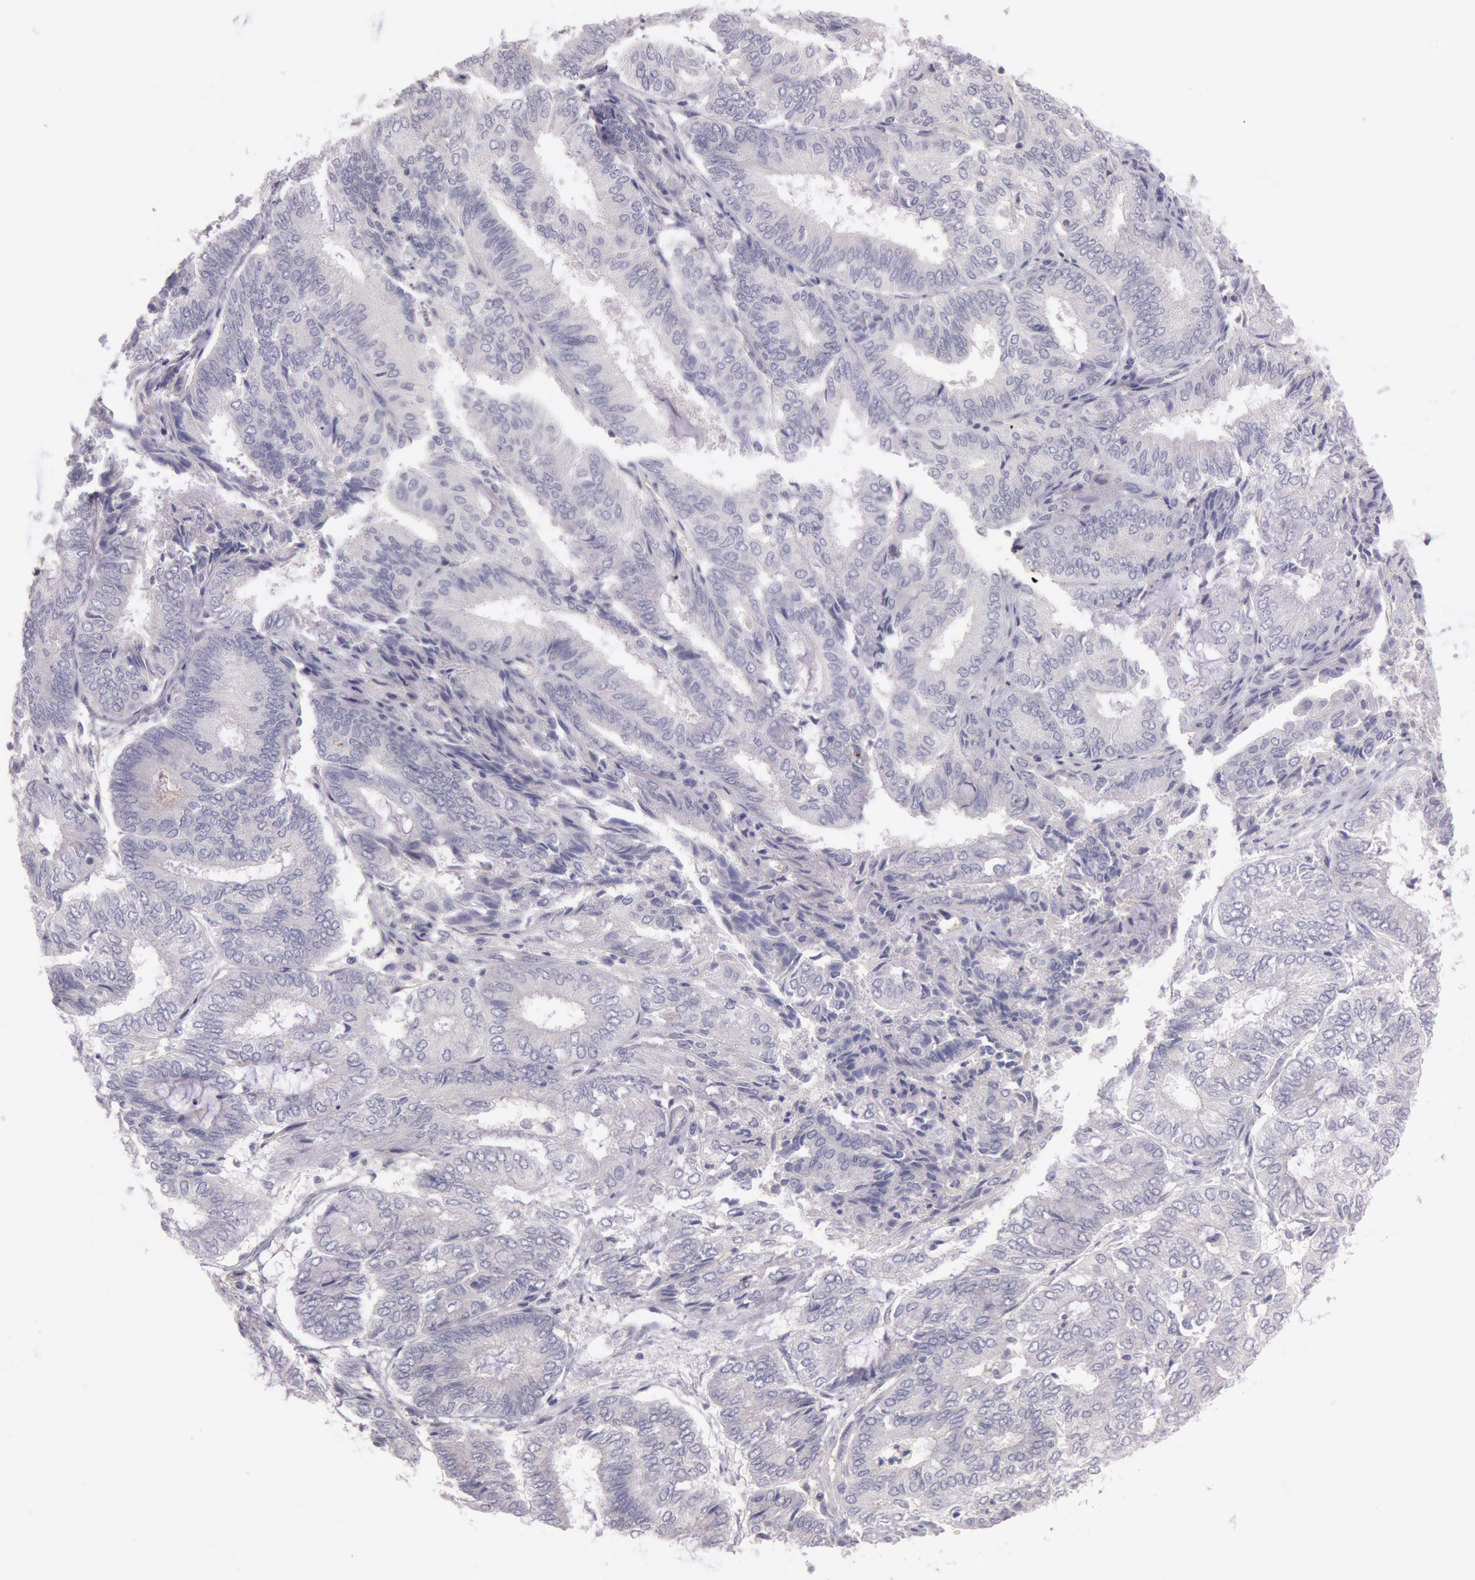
{"staining": {"intensity": "weak", "quantity": "25%-75%", "location": "cytoplasmic/membranous"}, "tissue": "endometrial cancer", "cell_type": "Tumor cells", "image_type": "cancer", "snomed": [{"axis": "morphology", "description": "Adenocarcinoma, NOS"}, {"axis": "topography", "description": "Endometrium"}], "caption": "Weak cytoplasmic/membranous protein expression is appreciated in about 25%-75% of tumor cells in adenocarcinoma (endometrial). (DAB (3,3'-diaminobenzidine) IHC, brown staining for protein, blue staining for nuclei).", "gene": "TRIB2", "patient": {"sex": "female", "age": 59}}